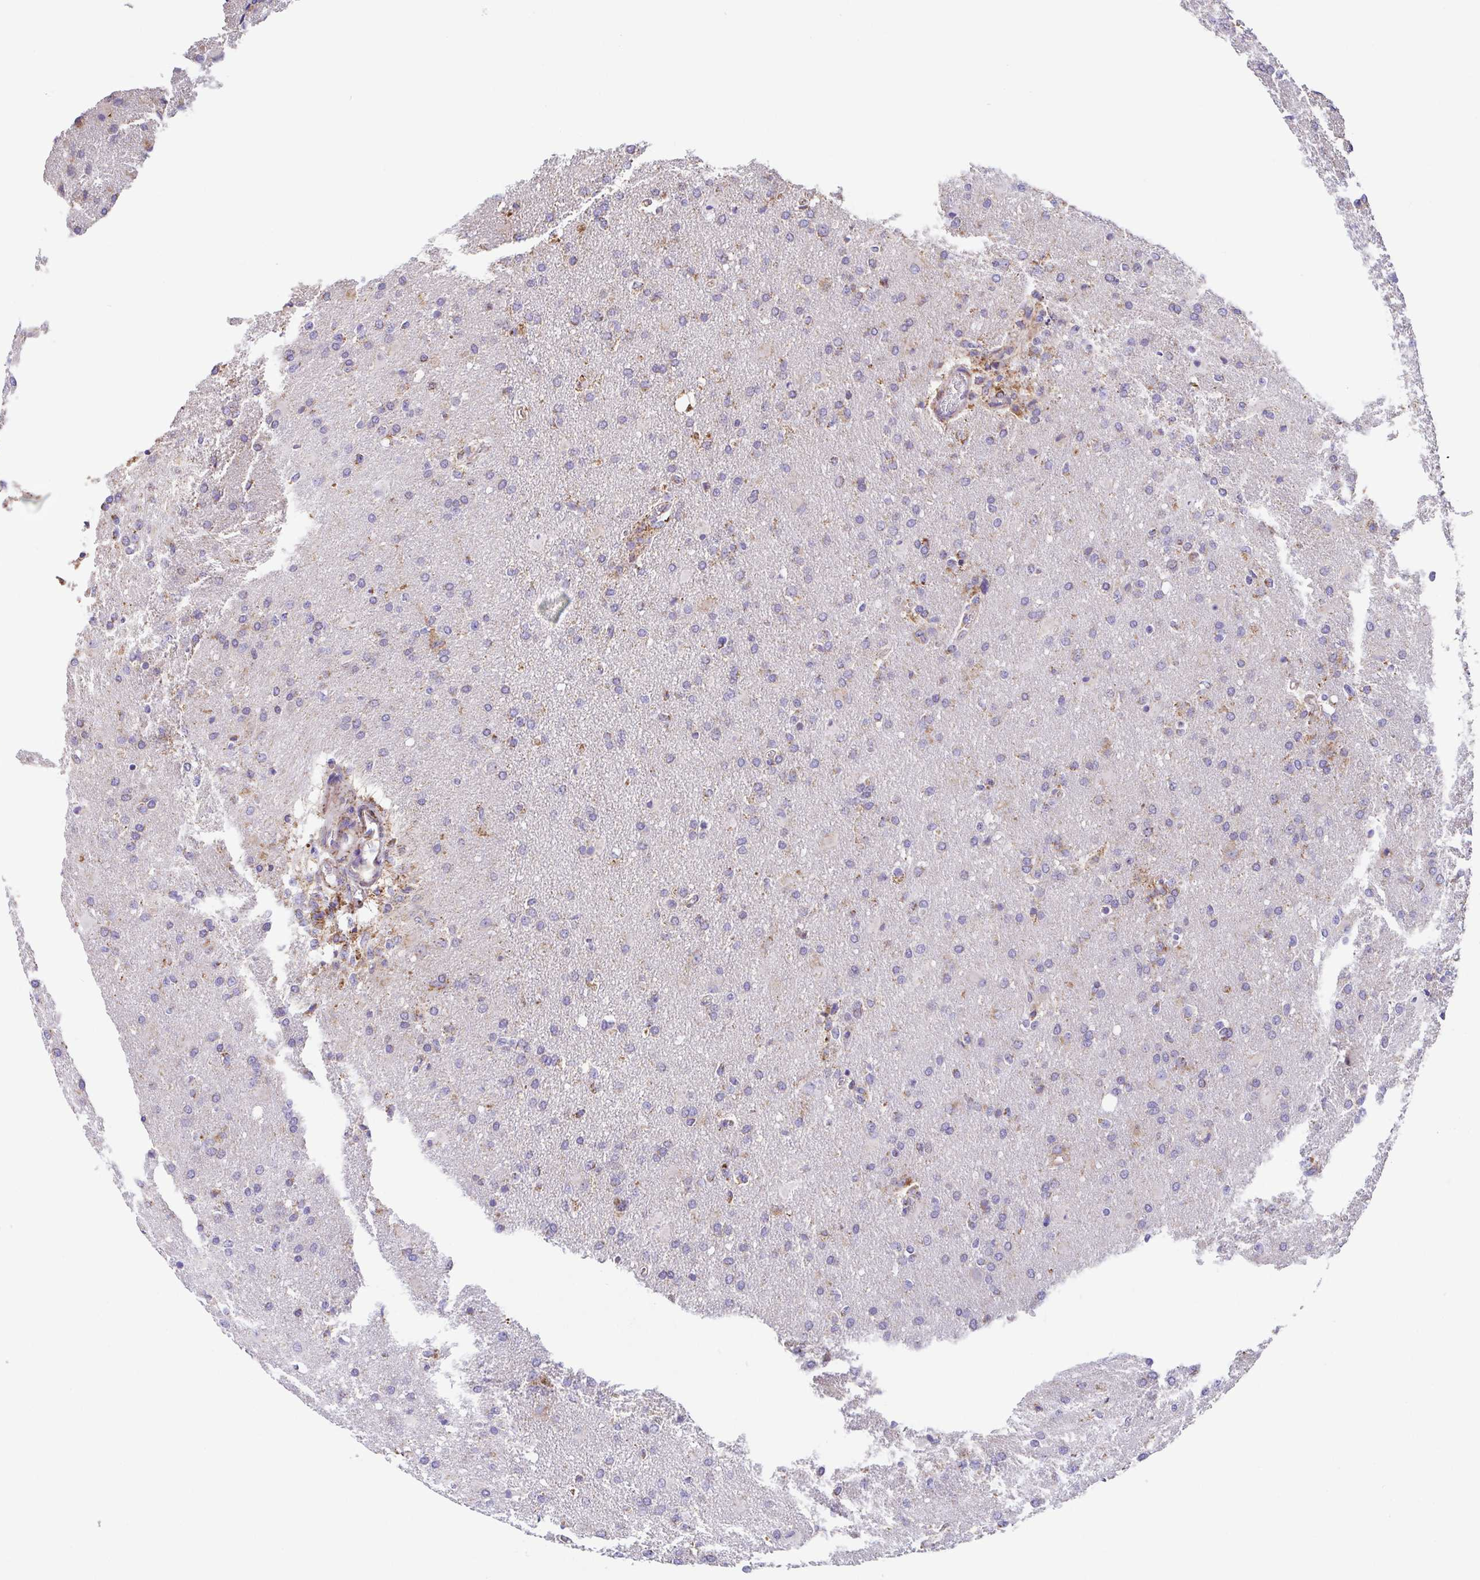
{"staining": {"intensity": "negative", "quantity": "none", "location": "none"}, "tissue": "glioma", "cell_type": "Tumor cells", "image_type": "cancer", "snomed": [{"axis": "morphology", "description": "Glioma, malignant, High grade"}, {"axis": "topography", "description": "Brain"}], "caption": "An image of human malignant glioma (high-grade) is negative for staining in tumor cells.", "gene": "GINM1", "patient": {"sex": "male", "age": 68}}